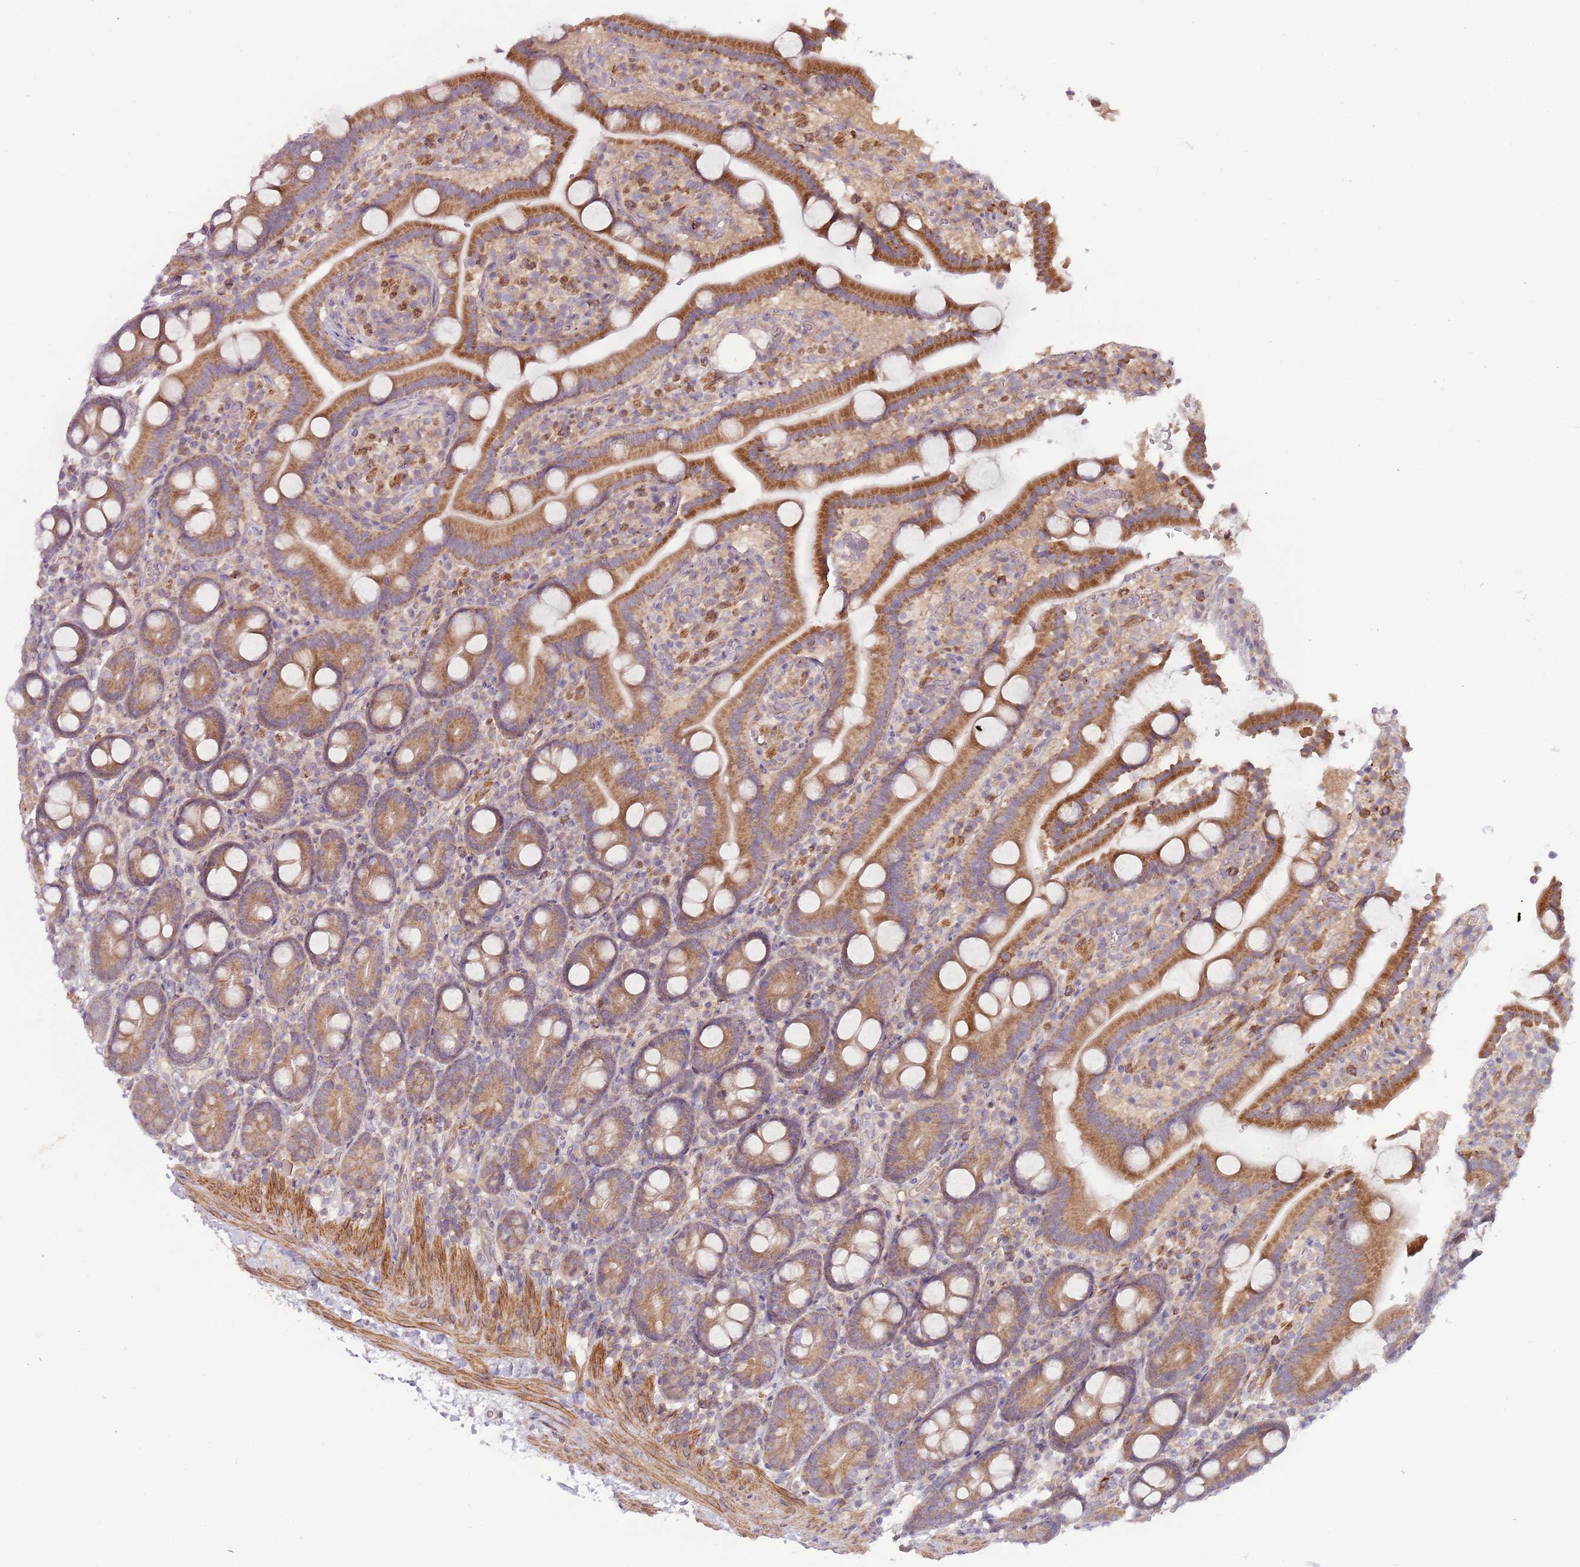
{"staining": {"intensity": "moderate", "quantity": ">75%", "location": "cytoplasmic/membranous"}, "tissue": "duodenum", "cell_type": "Glandular cells", "image_type": "normal", "snomed": [{"axis": "morphology", "description": "Normal tissue, NOS"}, {"axis": "topography", "description": "Duodenum"}], "caption": "High-magnification brightfield microscopy of unremarkable duodenum stained with DAB (3,3'-diaminobenzidine) (brown) and counterstained with hematoxylin (blue). glandular cells exhibit moderate cytoplasmic/membranous staining is seen in approximately>75% of cells.", "gene": "DTD2", "patient": {"sex": "male", "age": 55}}